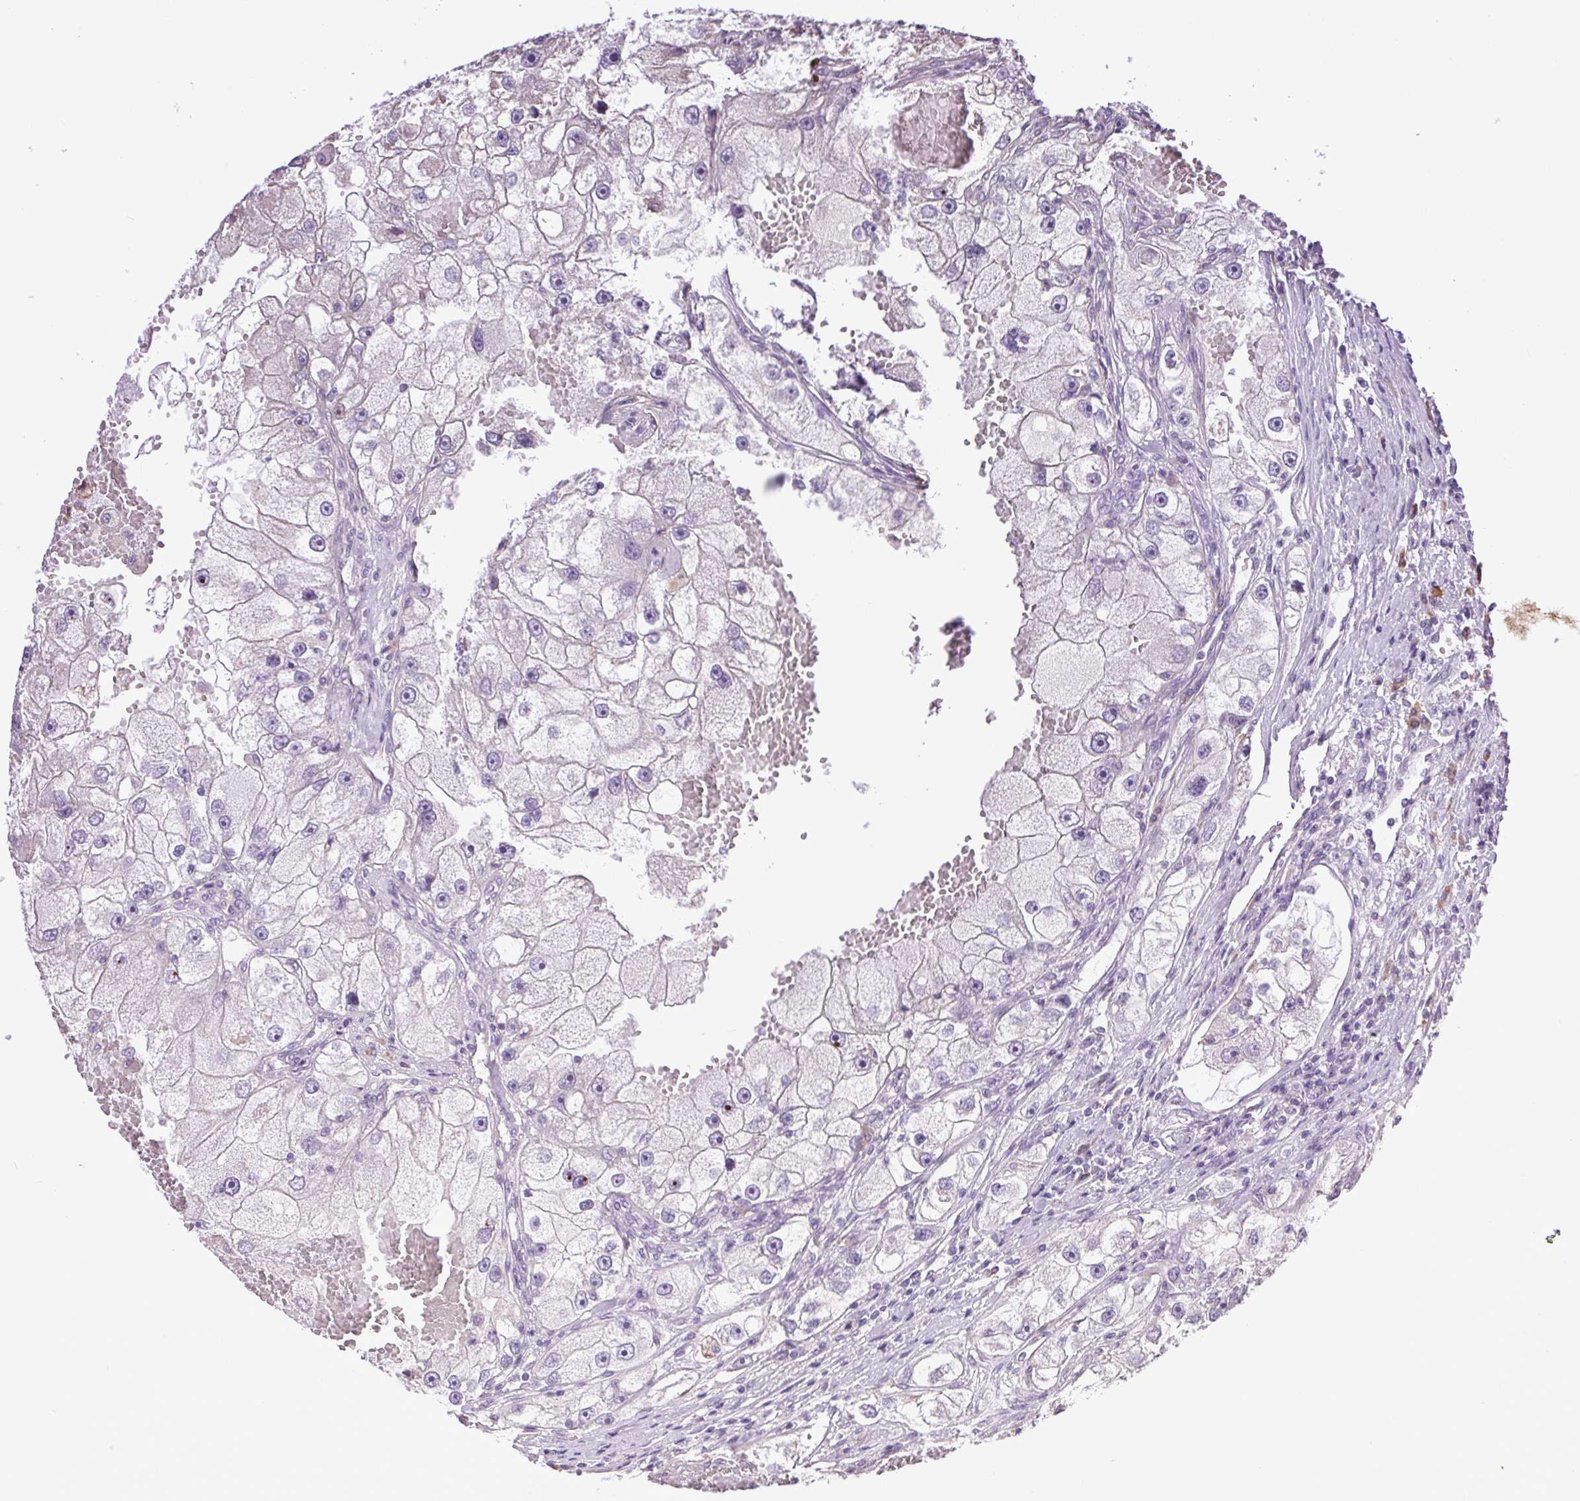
{"staining": {"intensity": "negative", "quantity": "none", "location": "none"}, "tissue": "renal cancer", "cell_type": "Tumor cells", "image_type": "cancer", "snomed": [{"axis": "morphology", "description": "Adenocarcinoma, NOS"}, {"axis": "topography", "description": "Kidney"}], "caption": "Renal cancer stained for a protein using immunohistochemistry (IHC) reveals no positivity tumor cells.", "gene": "SNX31", "patient": {"sex": "male", "age": 63}}